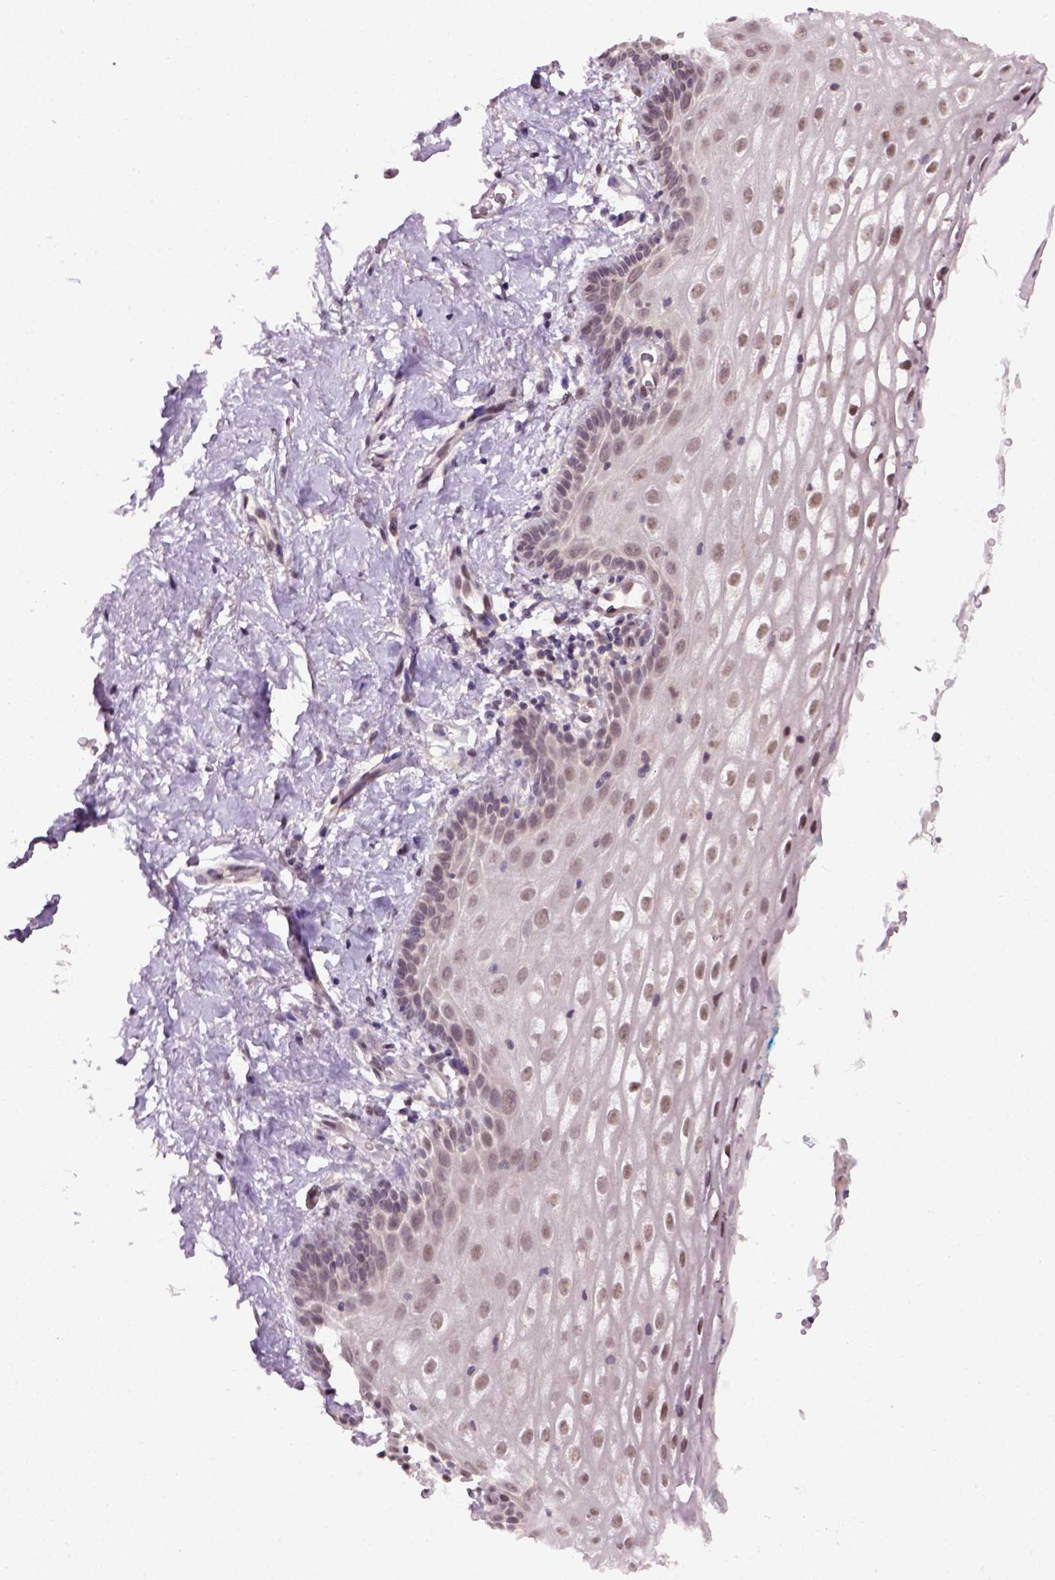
{"staining": {"intensity": "weak", "quantity": ">75%", "location": "nuclear"}, "tissue": "vagina", "cell_type": "Squamous epithelial cells", "image_type": "normal", "snomed": [{"axis": "morphology", "description": "Normal tissue, NOS"}, {"axis": "morphology", "description": "Adenocarcinoma, NOS"}, {"axis": "topography", "description": "Rectum"}, {"axis": "topography", "description": "Vagina"}, {"axis": "topography", "description": "Peripheral nerve tissue"}], "caption": "The histopathology image displays a brown stain indicating the presence of a protein in the nuclear of squamous epithelial cells in vagina.", "gene": "RAB43", "patient": {"sex": "female", "age": 71}}